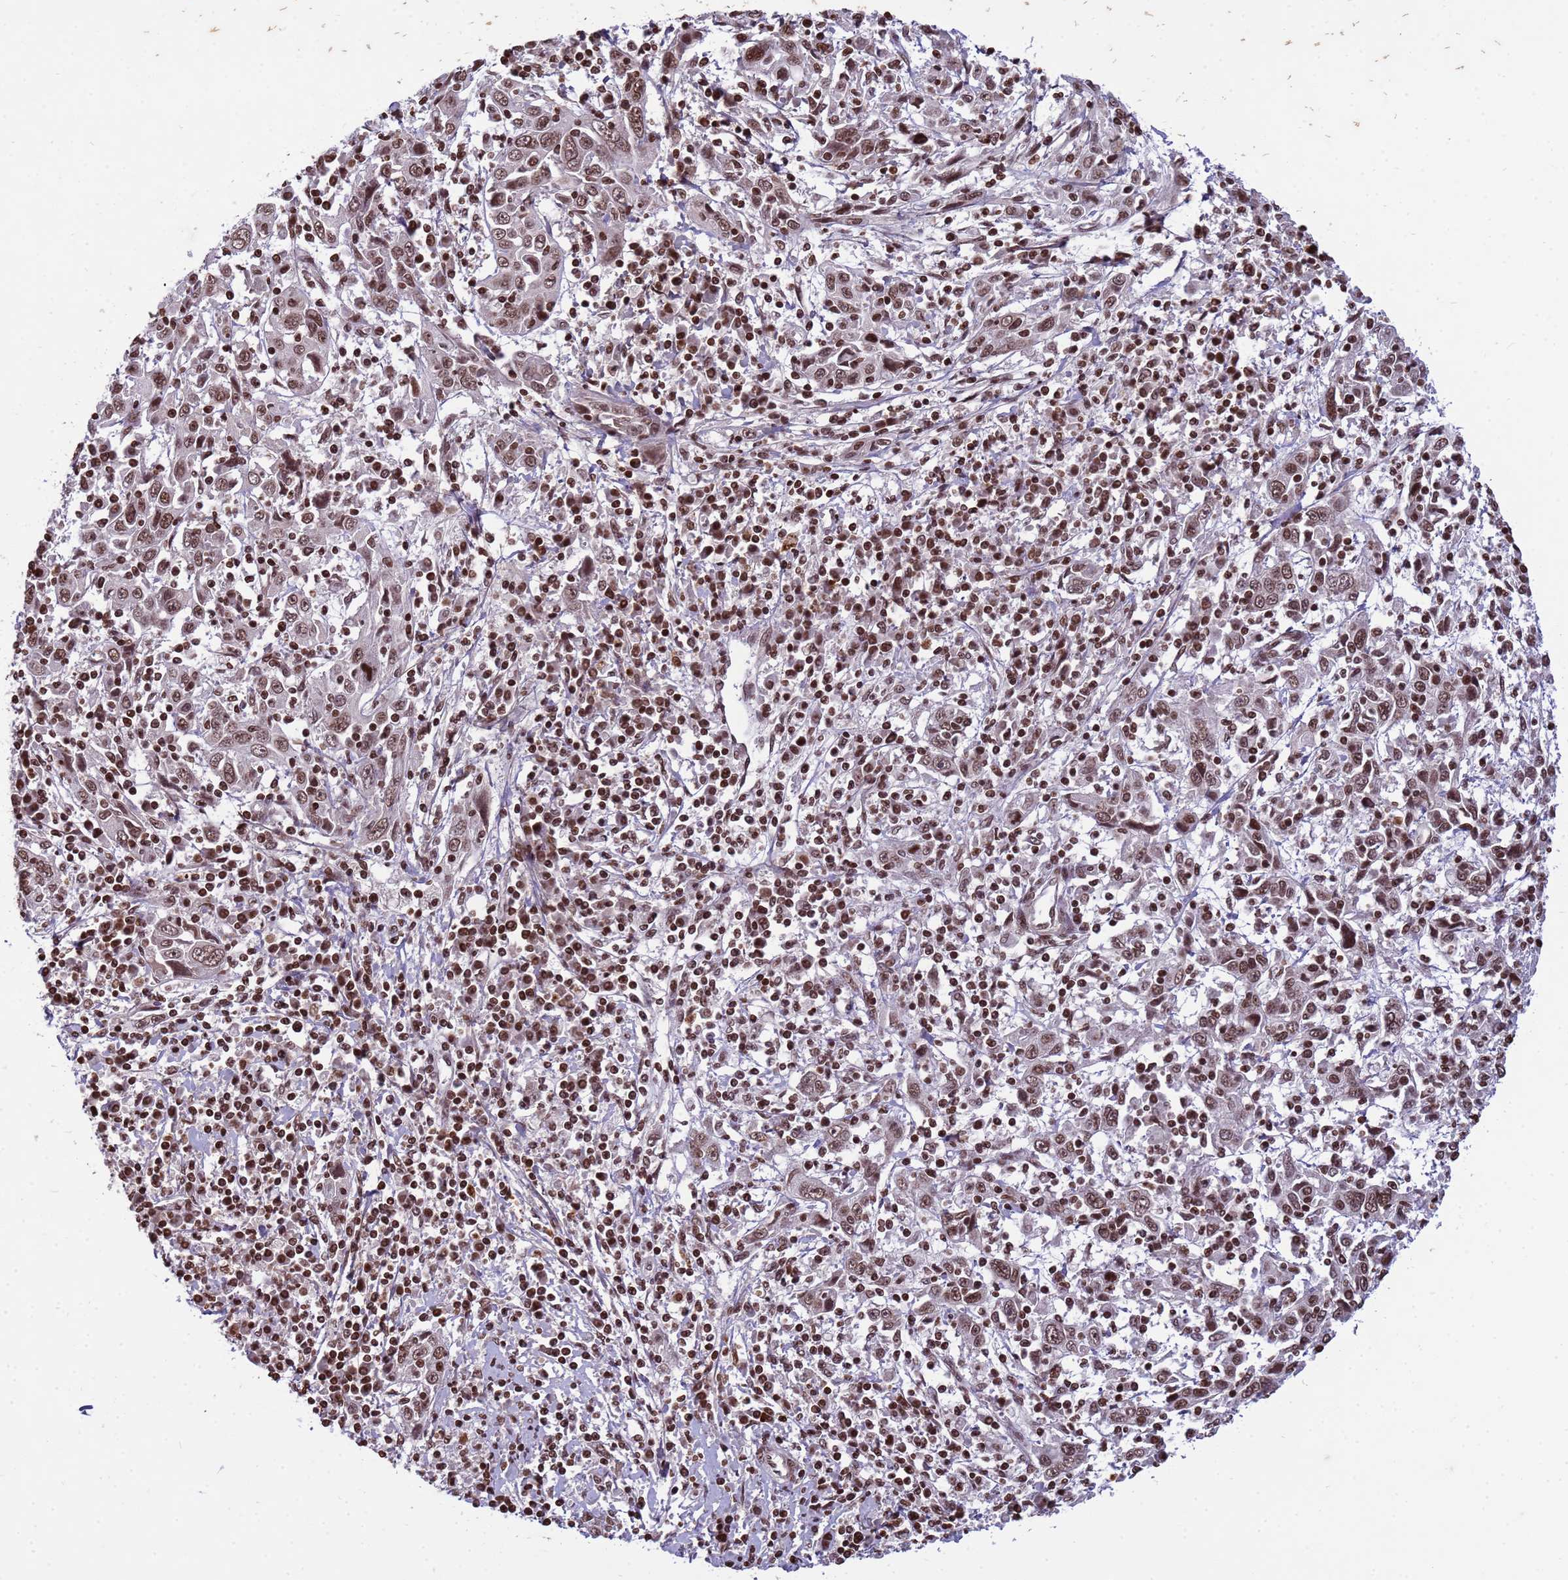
{"staining": {"intensity": "moderate", "quantity": ">75%", "location": "nuclear"}, "tissue": "cervical cancer", "cell_type": "Tumor cells", "image_type": "cancer", "snomed": [{"axis": "morphology", "description": "Squamous cell carcinoma, NOS"}, {"axis": "topography", "description": "Cervix"}], "caption": "Approximately >75% of tumor cells in cervical cancer (squamous cell carcinoma) demonstrate moderate nuclear protein positivity as visualized by brown immunohistochemical staining.", "gene": "H3-3B", "patient": {"sex": "female", "age": 46}}